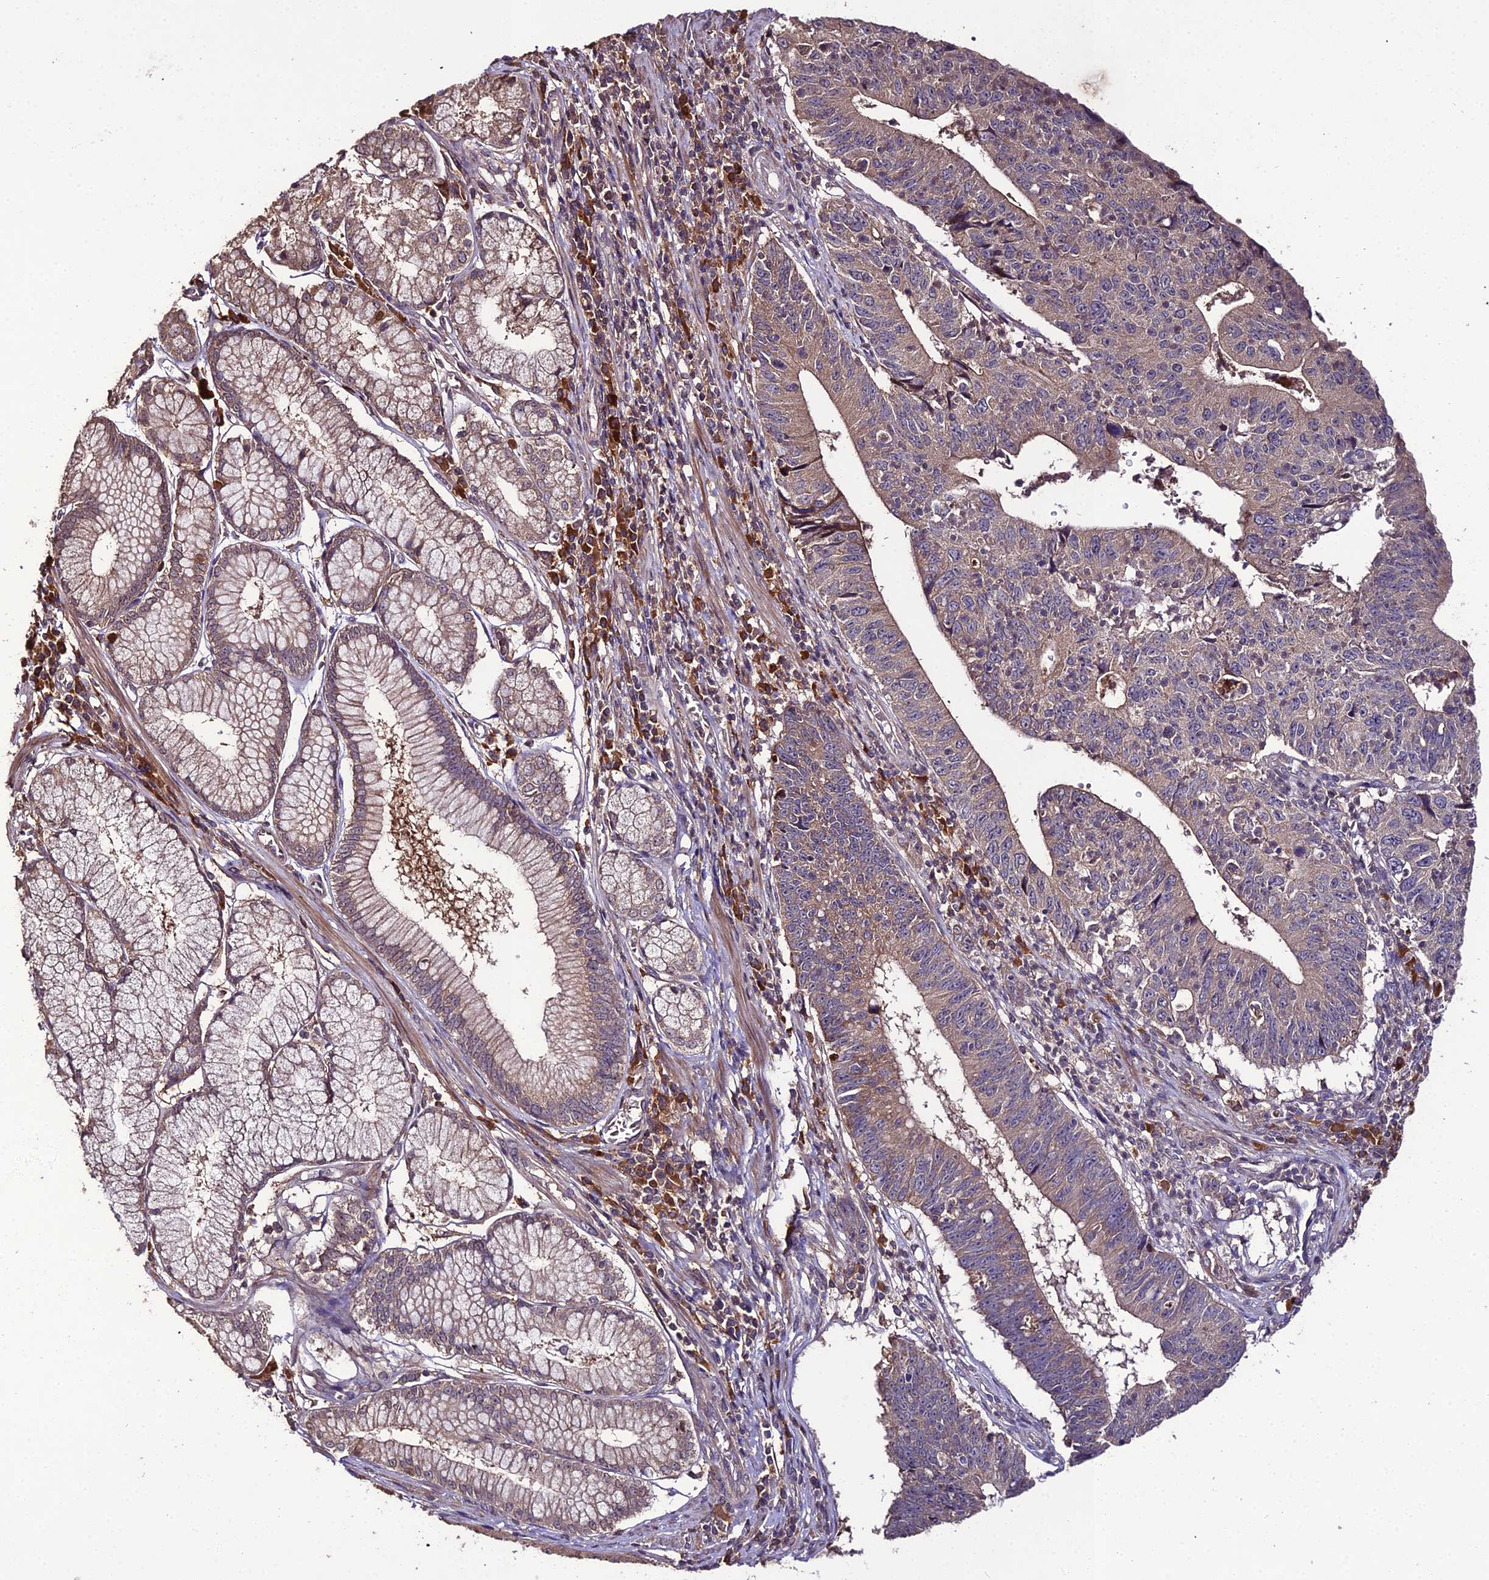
{"staining": {"intensity": "weak", "quantity": ">75%", "location": "cytoplasmic/membranous"}, "tissue": "stomach cancer", "cell_type": "Tumor cells", "image_type": "cancer", "snomed": [{"axis": "morphology", "description": "Adenocarcinoma, NOS"}, {"axis": "topography", "description": "Stomach"}], "caption": "Stomach cancer (adenocarcinoma) stained for a protein (brown) shows weak cytoplasmic/membranous positive positivity in about >75% of tumor cells.", "gene": "KCTD16", "patient": {"sex": "male", "age": 59}}